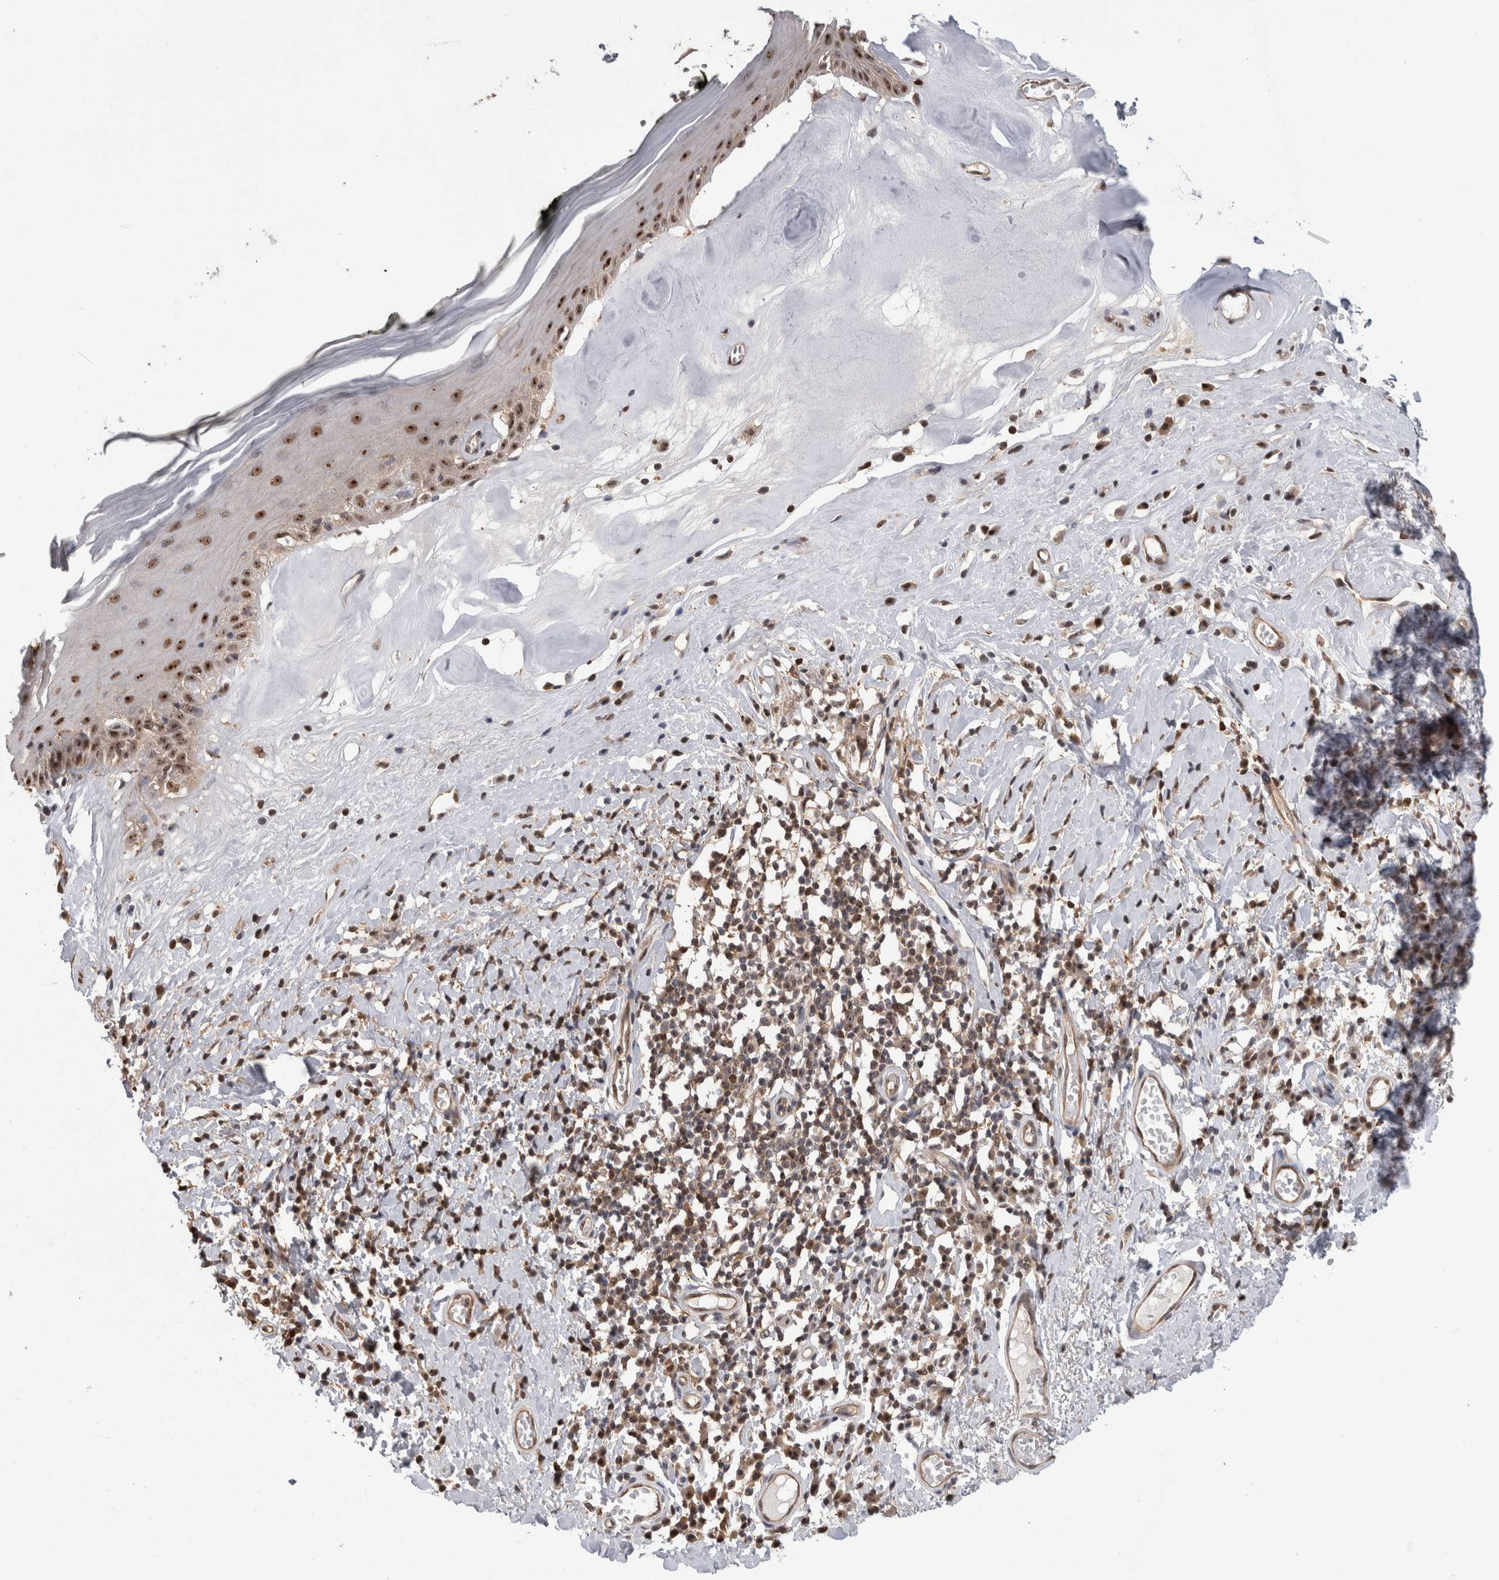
{"staining": {"intensity": "moderate", "quantity": ">75%", "location": "nuclear"}, "tissue": "skin", "cell_type": "Epidermal cells", "image_type": "normal", "snomed": [{"axis": "morphology", "description": "Normal tissue, NOS"}, {"axis": "morphology", "description": "Inflammation, NOS"}, {"axis": "topography", "description": "Vulva"}], "caption": "DAB (3,3'-diaminobenzidine) immunohistochemical staining of benign human skin reveals moderate nuclear protein positivity in approximately >75% of epidermal cells.", "gene": "TDRD7", "patient": {"sex": "female", "age": 84}}